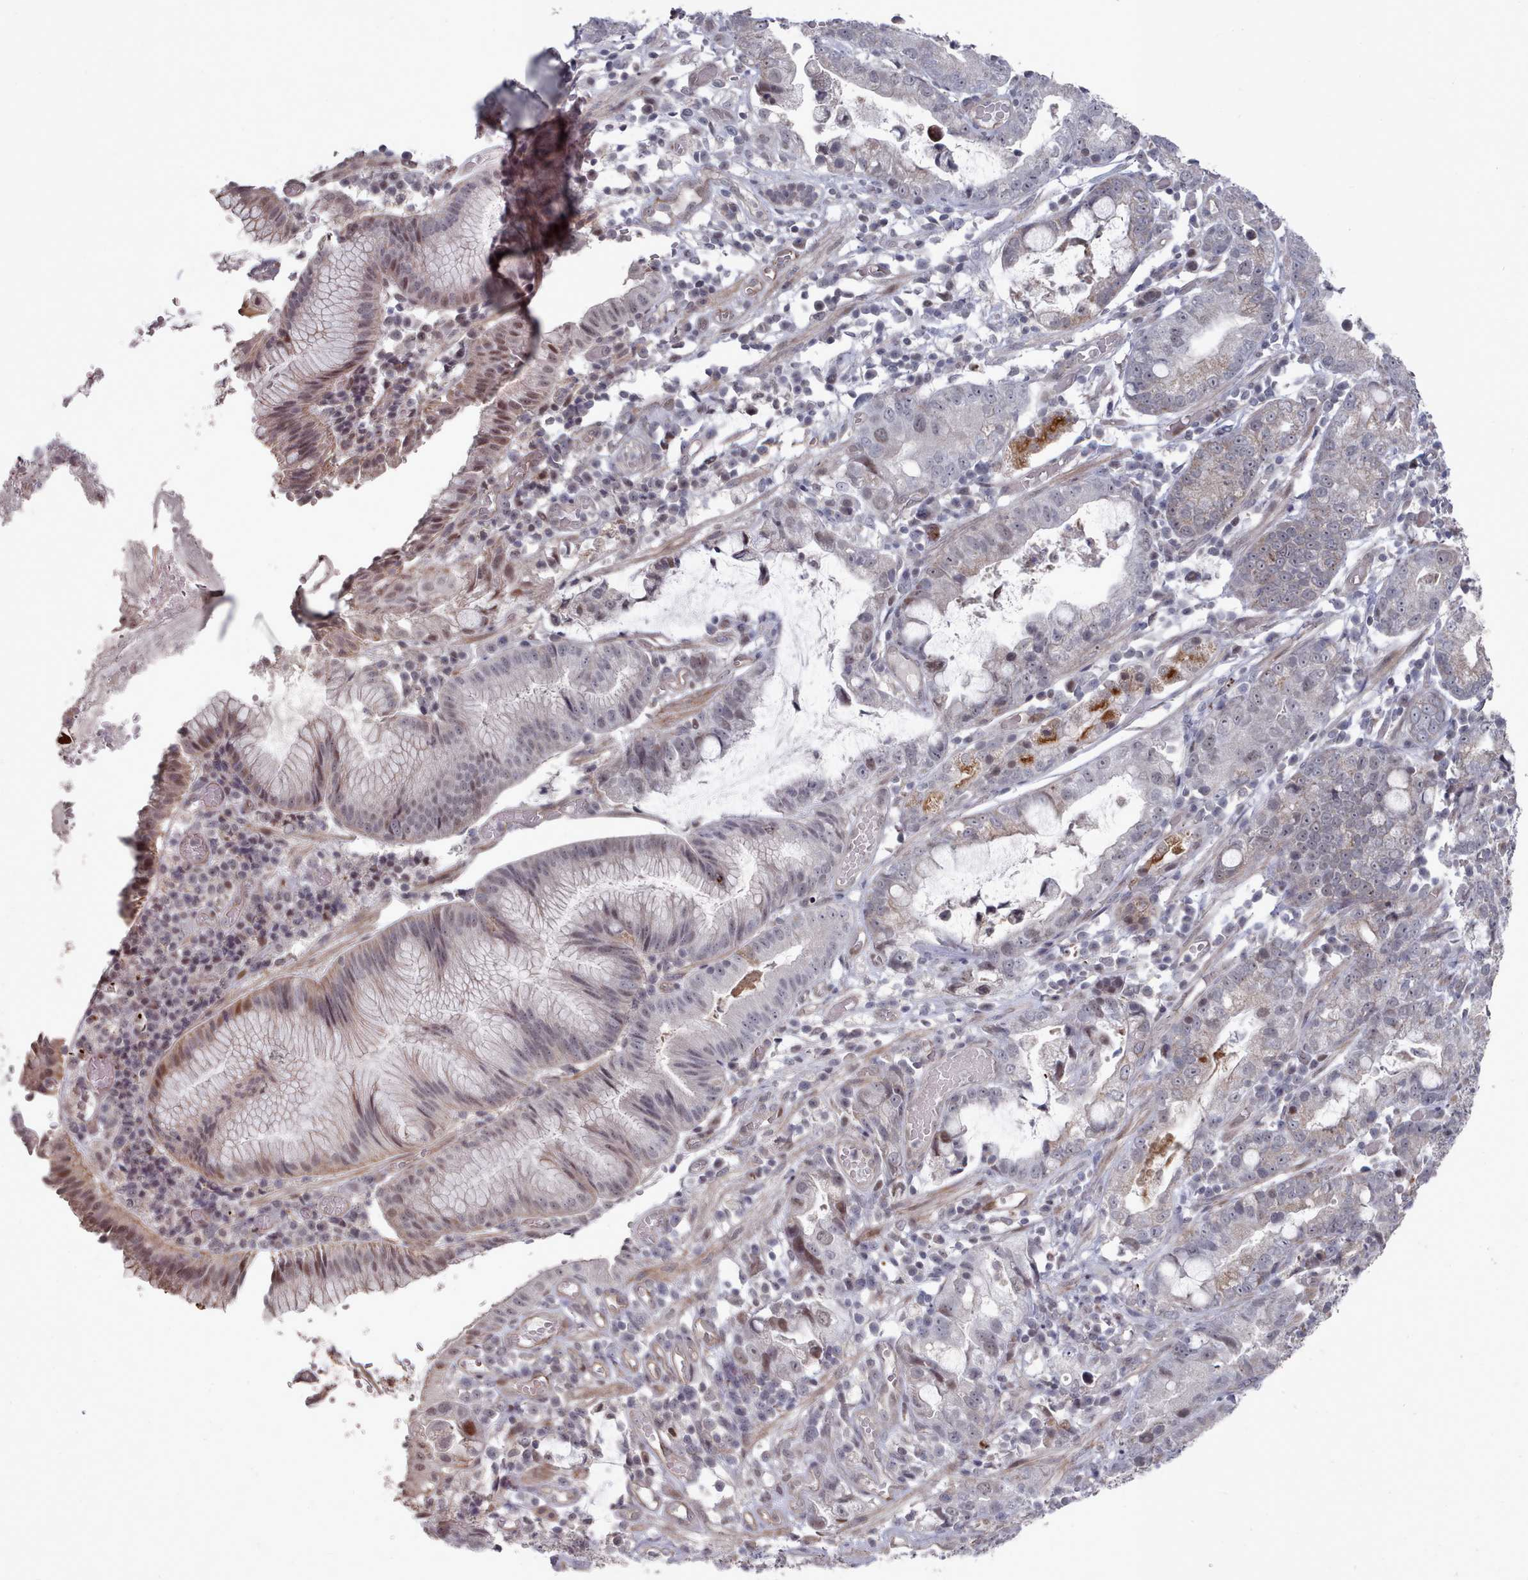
{"staining": {"intensity": "weak", "quantity": "<25%", "location": "nuclear"}, "tissue": "stomach cancer", "cell_type": "Tumor cells", "image_type": "cancer", "snomed": [{"axis": "morphology", "description": "Adenocarcinoma, NOS"}, {"axis": "topography", "description": "Stomach"}], "caption": "Immunohistochemistry micrograph of neoplastic tissue: stomach adenocarcinoma stained with DAB demonstrates no significant protein expression in tumor cells.", "gene": "CPSF4", "patient": {"sex": "male", "age": 55}}